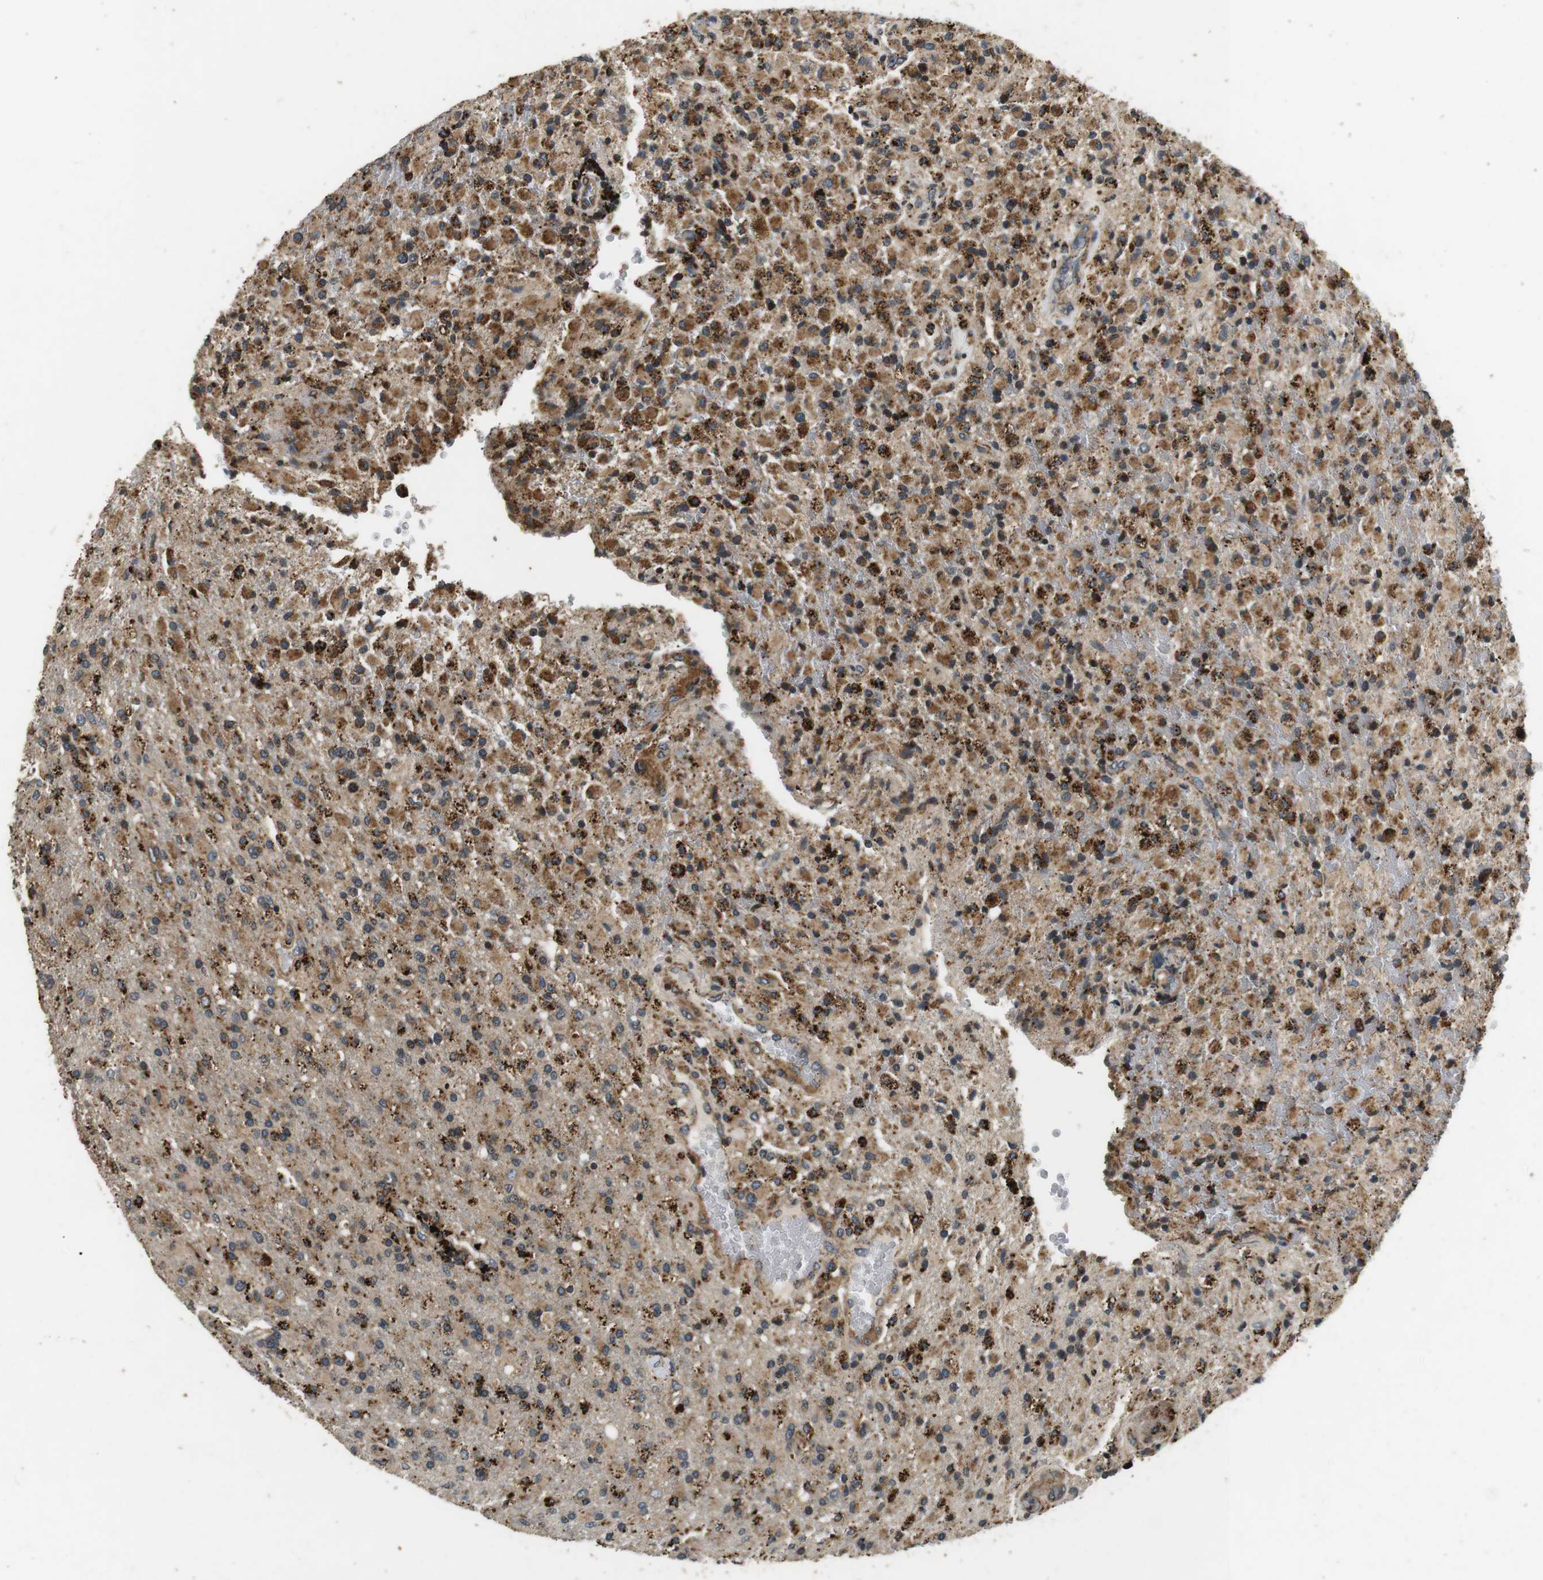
{"staining": {"intensity": "moderate", "quantity": ">75%", "location": "cytoplasmic/membranous"}, "tissue": "glioma", "cell_type": "Tumor cells", "image_type": "cancer", "snomed": [{"axis": "morphology", "description": "Glioma, malignant, High grade"}, {"axis": "topography", "description": "Brain"}], "caption": "IHC histopathology image of human glioma stained for a protein (brown), which shows medium levels of moderate cytoplasmic/membranous positivity in about >75% of tumor cells.", "gene": "TXNRD1", "patient": {"sex": "male", "age": 71}}